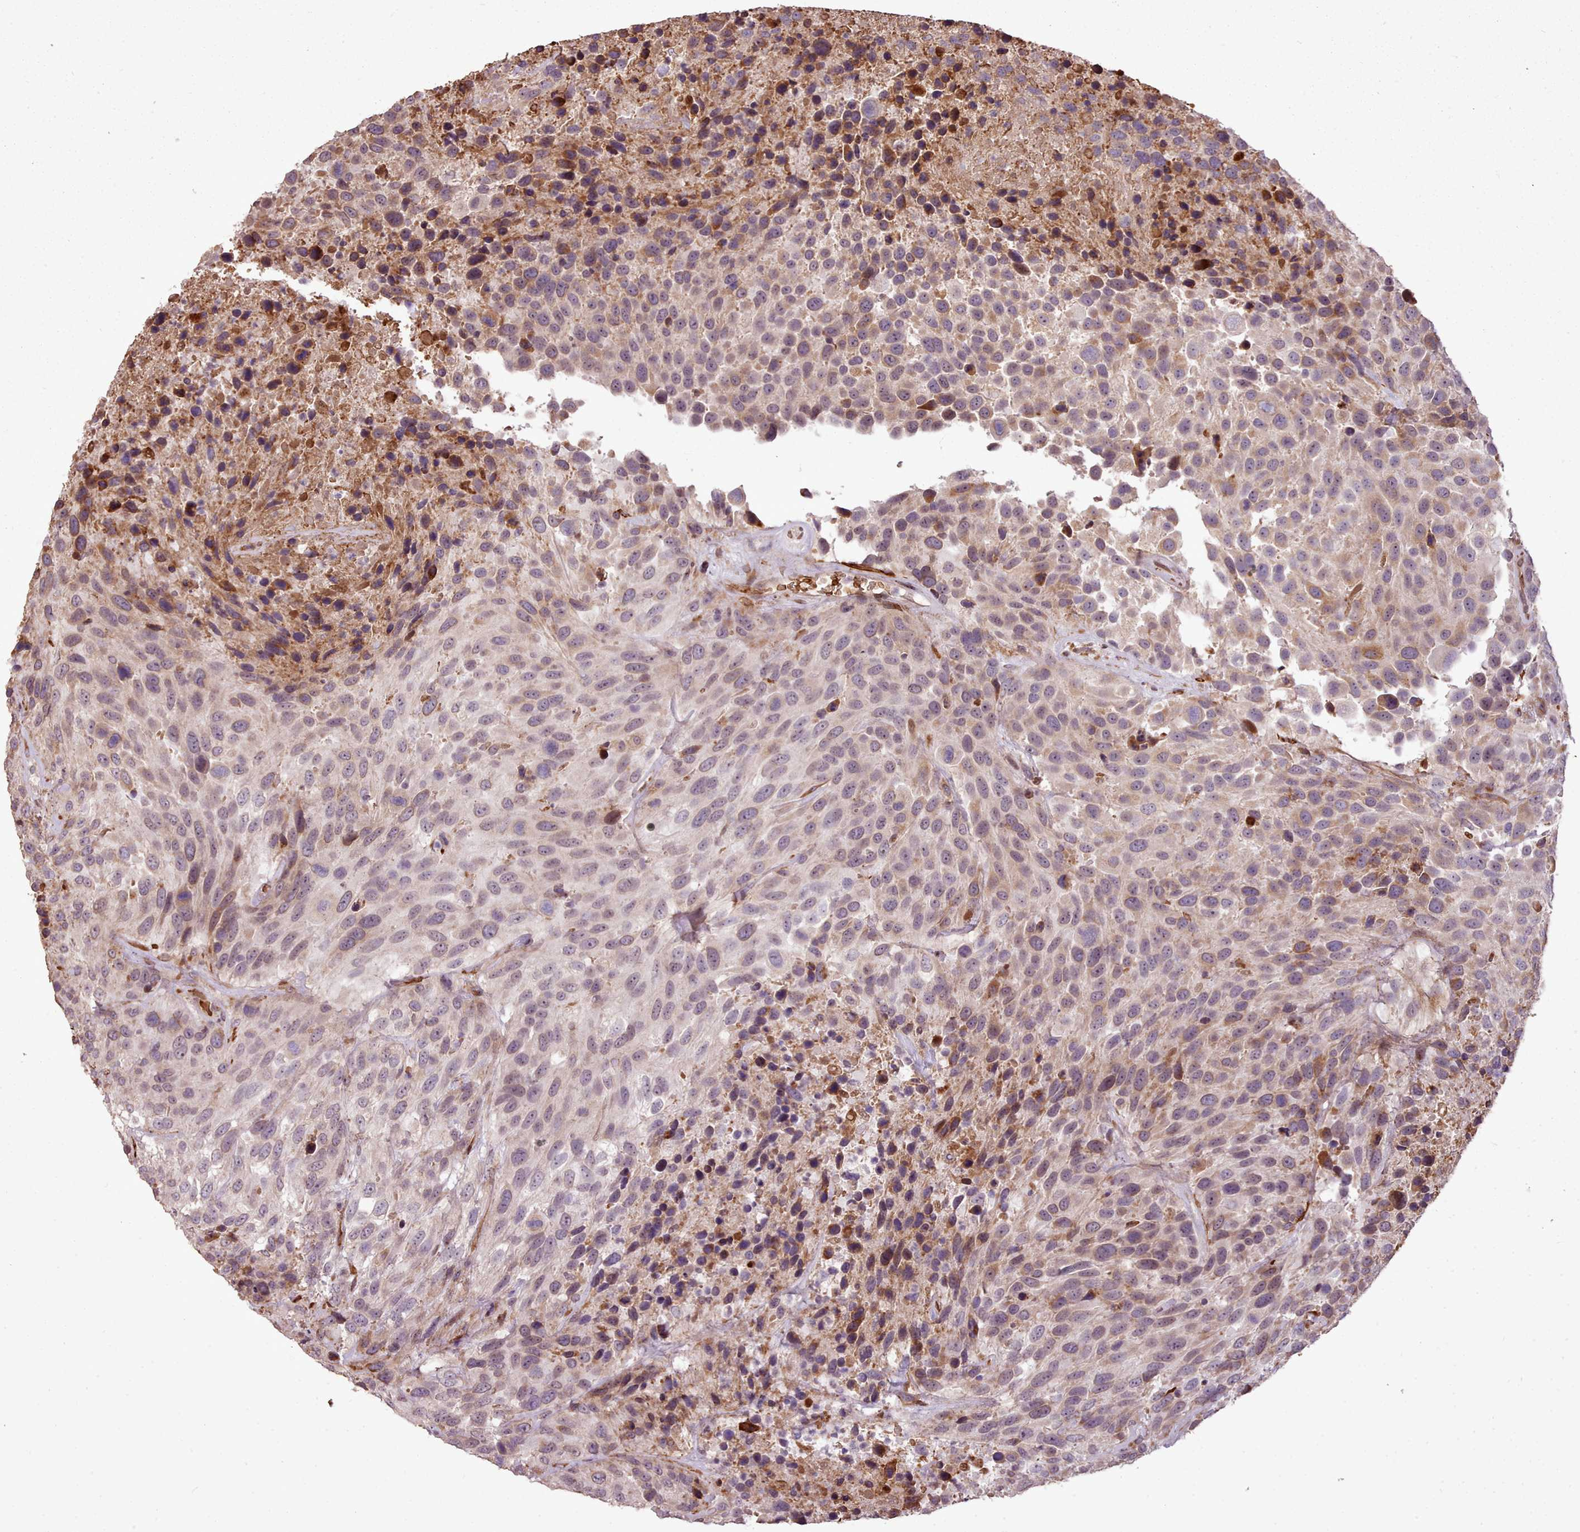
{"staining": {"intensity": "moderate", "quantity": "<25%", "location": "cytoplasmic/membranous"}, "tissue": "urothelial cancer", "cell_type": "Tumor cells", "image_type": "cancer", "snomed": [{"axis": "morphology", "description": "Urothelial carcinoma, High grade"}, {"axis": "topography", "description": "Urinary bladder"}], "caption": "Immunohistochemistry of human urothelial cancer shows low levels of moderate cytoplasmic/membranous staining in about <25% of tumor cells.", "gene": "CABP1", "patient": {"sex": "female", "age": 70}}